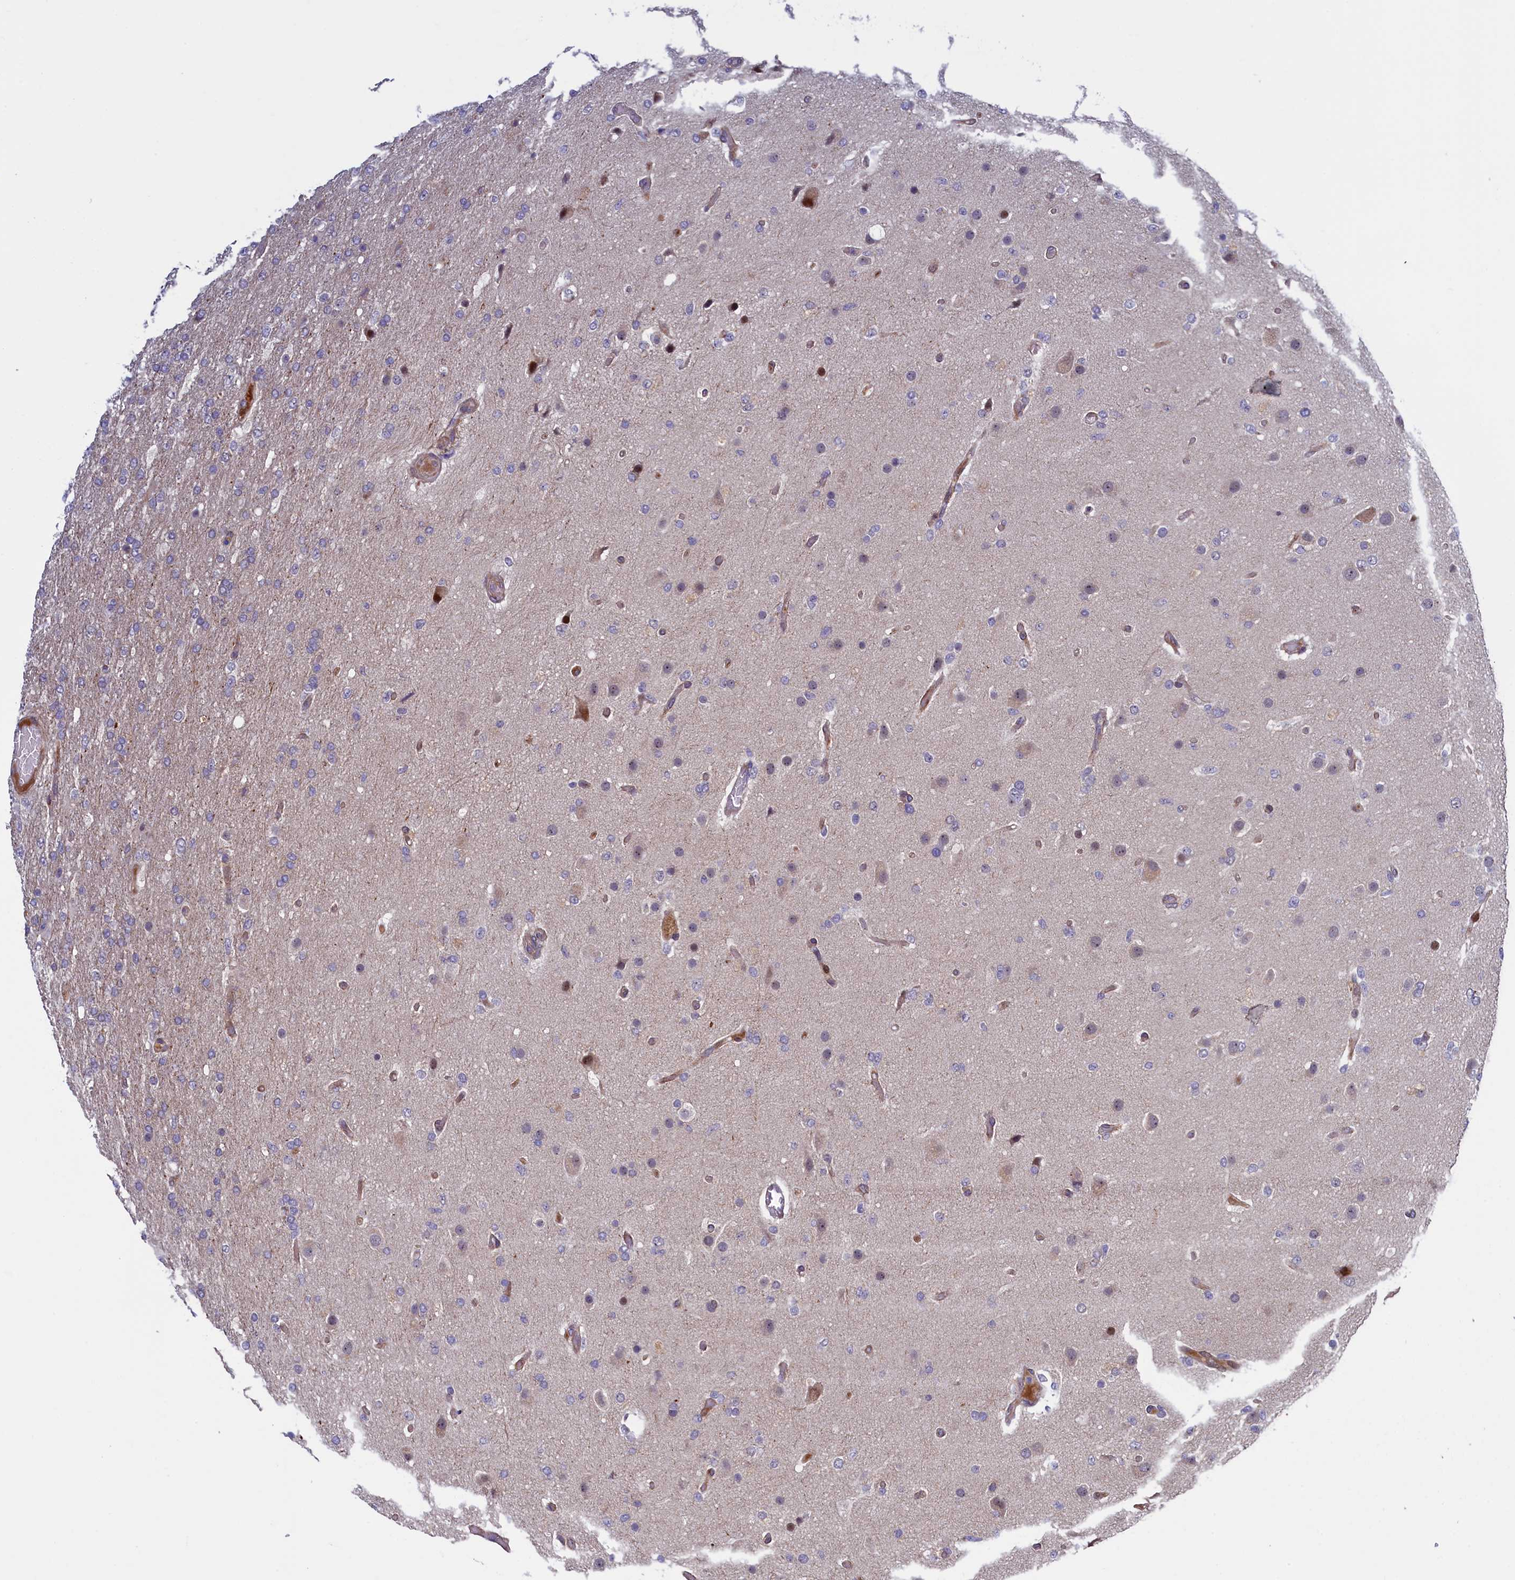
{"staining": {"intensity": "negative", "quantity": "none", "location": "none"}, "tissue": "glioma", "cell_type": "Tumor cells", "image_type": "cancer", "snomed": [{"axis": "morphology", "description": "Glioma, malignant, High grade"}, {"axis": "topography", "description": "Brain"}], "caption": "A micrograph of malignant glioma (high-grade) stained for a protein shows no brown staining in tumor cells.", "gene": "PIK3C3", "patient": {"sex": "female", "age": 74}}